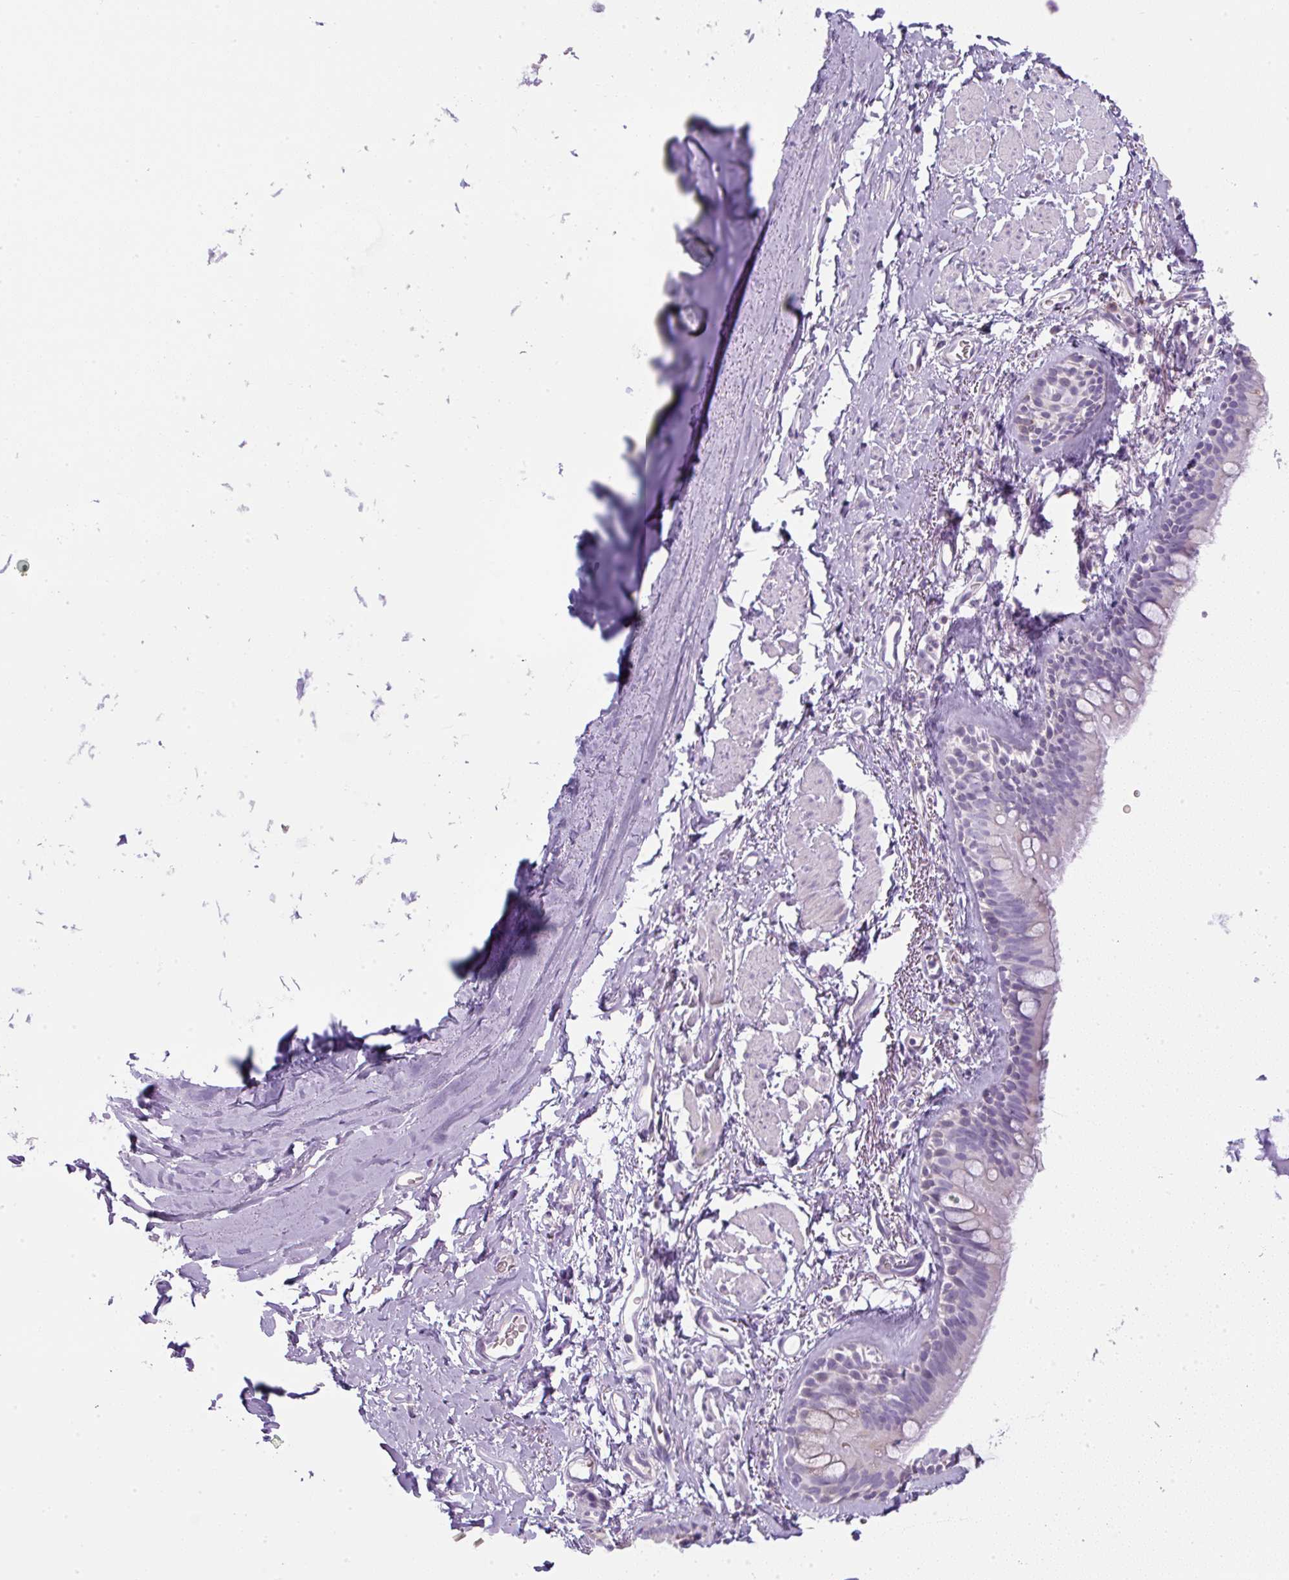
{"staining": {"intensity": "negative", "quantity": "none", "location": "none"}, "tissue": "bronchus", "cell_type": "Respiratory epithelial cells", "image_type": "normal", "snomed": [{"axis": "morphology", "description": "Normal tissue, NOS"}, {"axis": "topography", "description": "Bronchus"}], "caption": "Immunohistochemical staining of unremarkable human bronchus exhibits no significant staining in respiratory epithelial cells.", "gene": "FGFBP3", "patient": {"sex": "male", "age": 67}}